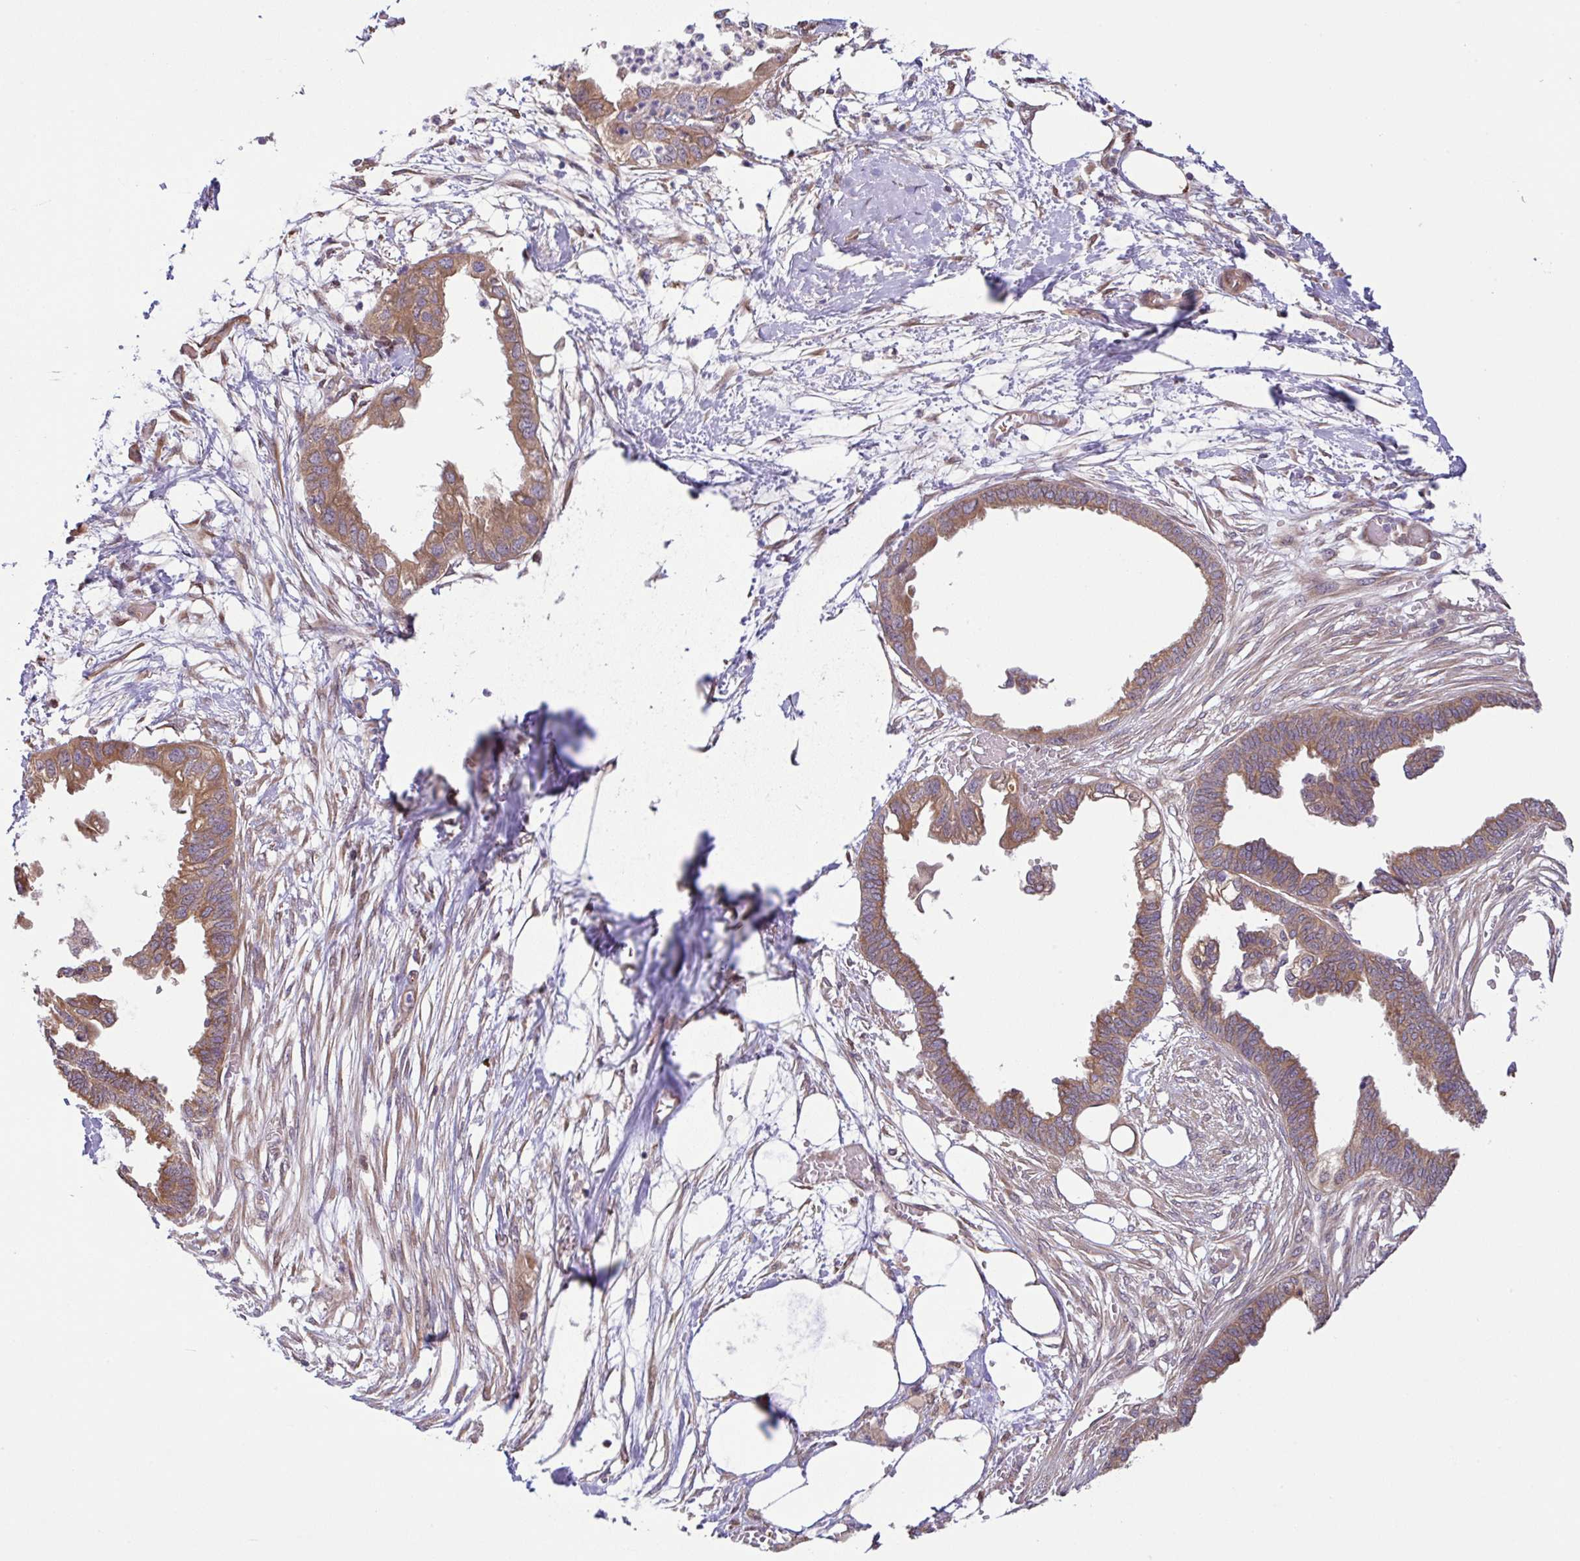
{"staining": {"intensity": "moderate", "quantity": ">75%", "location": "cytoplasmic/membranous"}, "tissue": "endometrial cancer", "cell_type": "Tumor cells", "image_type": "cancer", "snomed": [{"axis": "morphology", "description": "Adenocarcinoma, NOS"}, {"axis": "morphology", "description": "Adenocarcinoma, metastatic, NOS"}, {"axis": "topography", "description": "Adipose tissue"}, {"axis": "topography", "description": "Endometrium"}], "caption": "Protein expression analysis of human endometrial adenocarcinoma reveals moderate cytoplasmic/membranous expression in approximately >75% of tumor cells.", "gene": "UBE4A", "patient": {"sex": "female", "age": 67}}